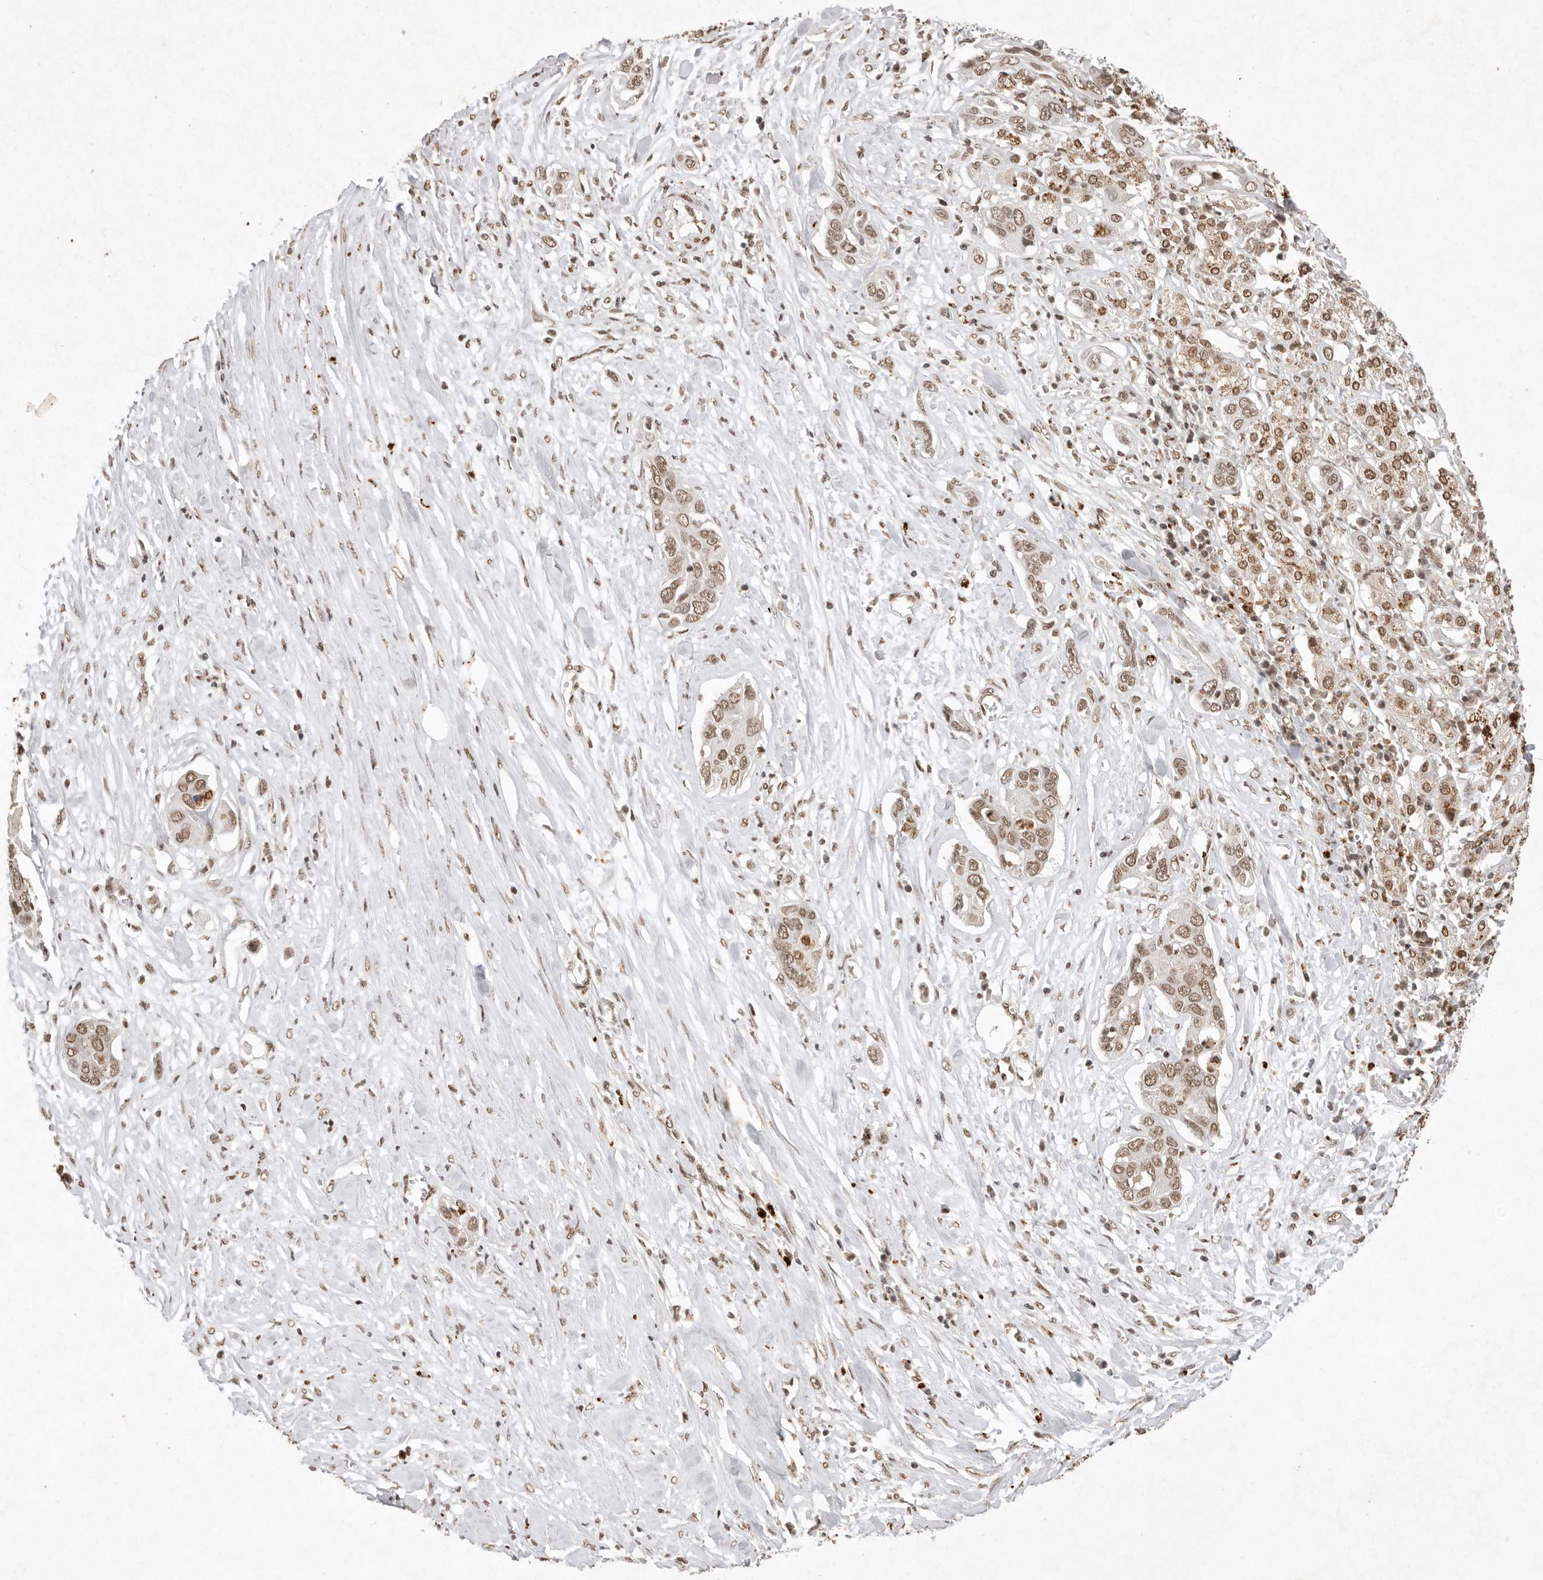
{"staining": {"intensity": "moderate", "quantity": ">75%", "location": "nuclear"}, "tissue": "pancreatic cancer", "cell_type": "Tumor cells", "image_type": "cancer", "snomed": [{"axis": "morphology", "description": "Adenocarcinoma, NOS"}, {"axis": "topography", "description": "Pancreas"}], "caption": "A photomicrograph showing moderate nuclear positivity in about >75% of tumor cells in adenocarcinoma (pancreatic), as visualized by brown immunohistochemical staining.", "gene": "NKX3-2", "patient": {"sex": "female", "age": 60}}